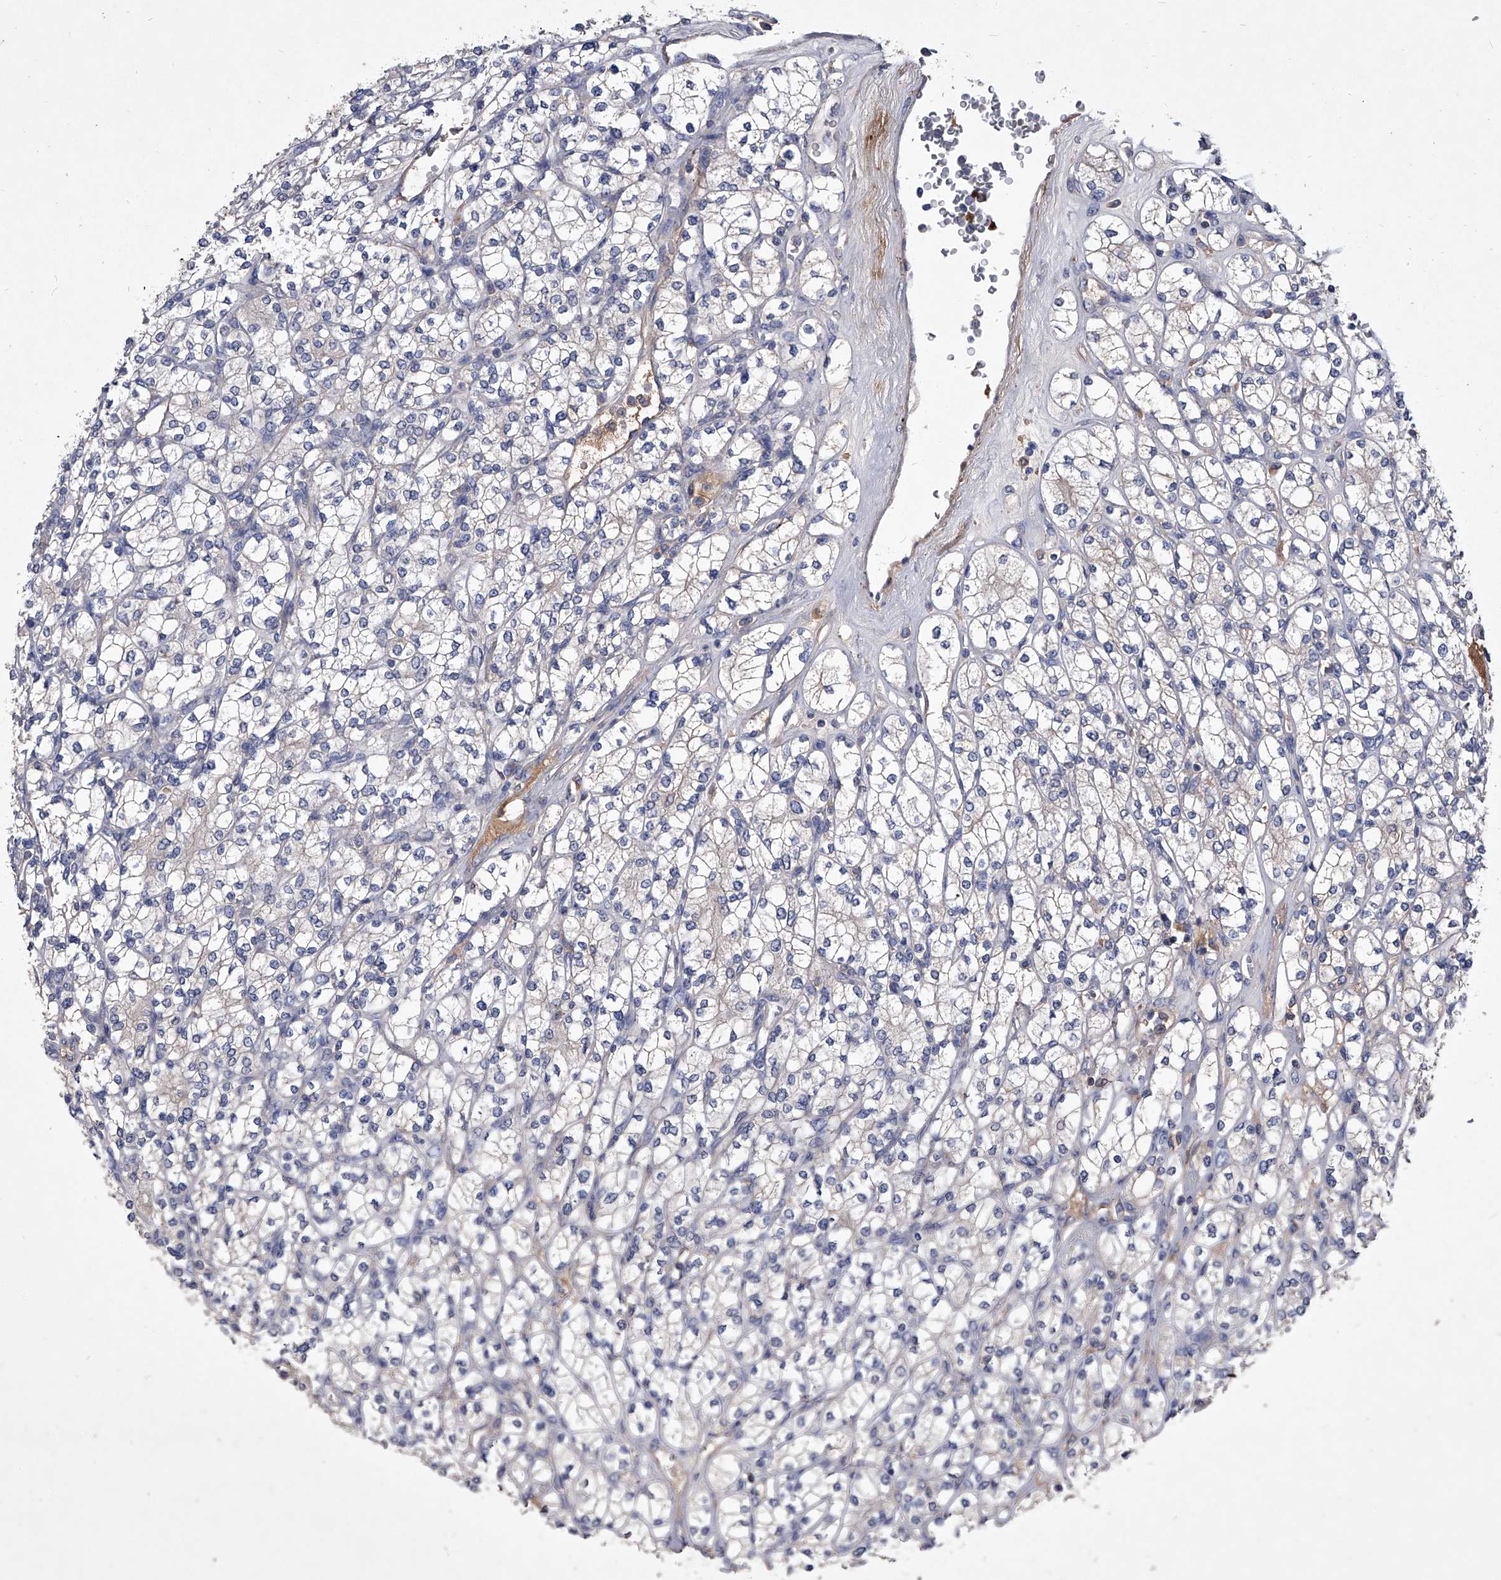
{"staining": {"intensity": "negative", "quantity": "none", "location": "none"}, "tissue": "renal cancer", "cell_type": "Tumor cells", "image_type": "cancer", "snomed": [{"axis": "morphology", "description": "Adenocarcinoma, NOS"}, {"axis": "topography", "description": "Kidney"}], "caption": "Tumor cells are negative for protein expression in human renal adenocarcinoma.", "gene": "C5", "patient": {"sex": "male", "age": 77}}